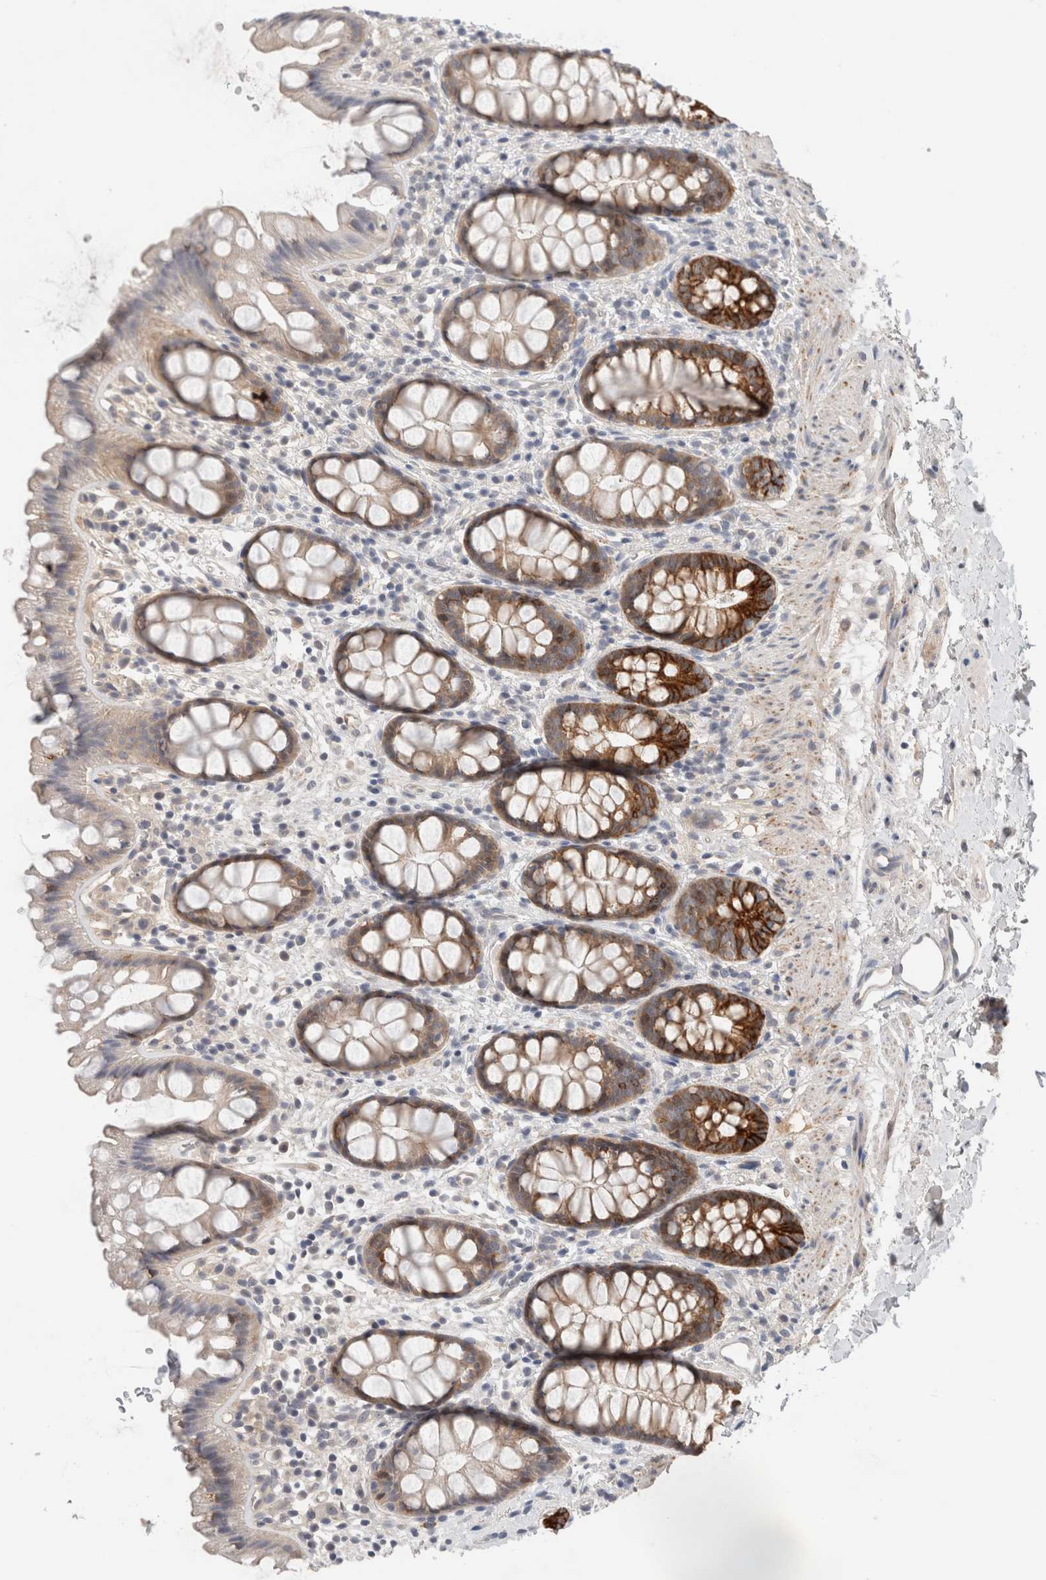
{"staining": {"intensity": "strong", "quantity": "25%-75%", "location": "cytoplasmic/membranous"}, "tissue": "rectum", "cell_type": "Glandular cells", "image_type": "normal", "snomed": [{"axis": "morphology", "description": "Normal tissue, NOS"}, {"axis": "topography", "description": "Rectum"}], "caption": "An image of rectum stained for a protein displays strong cytoplasmic/membranous brown staining in glandular cells. The staining was performed using DAB to visualize the protein expression in brown, while the nuclei were stained in blue with hematoxylin (Magnification: 20x).", "gene": "HCN3", "patient": {"sex": "female", "age": 65}}